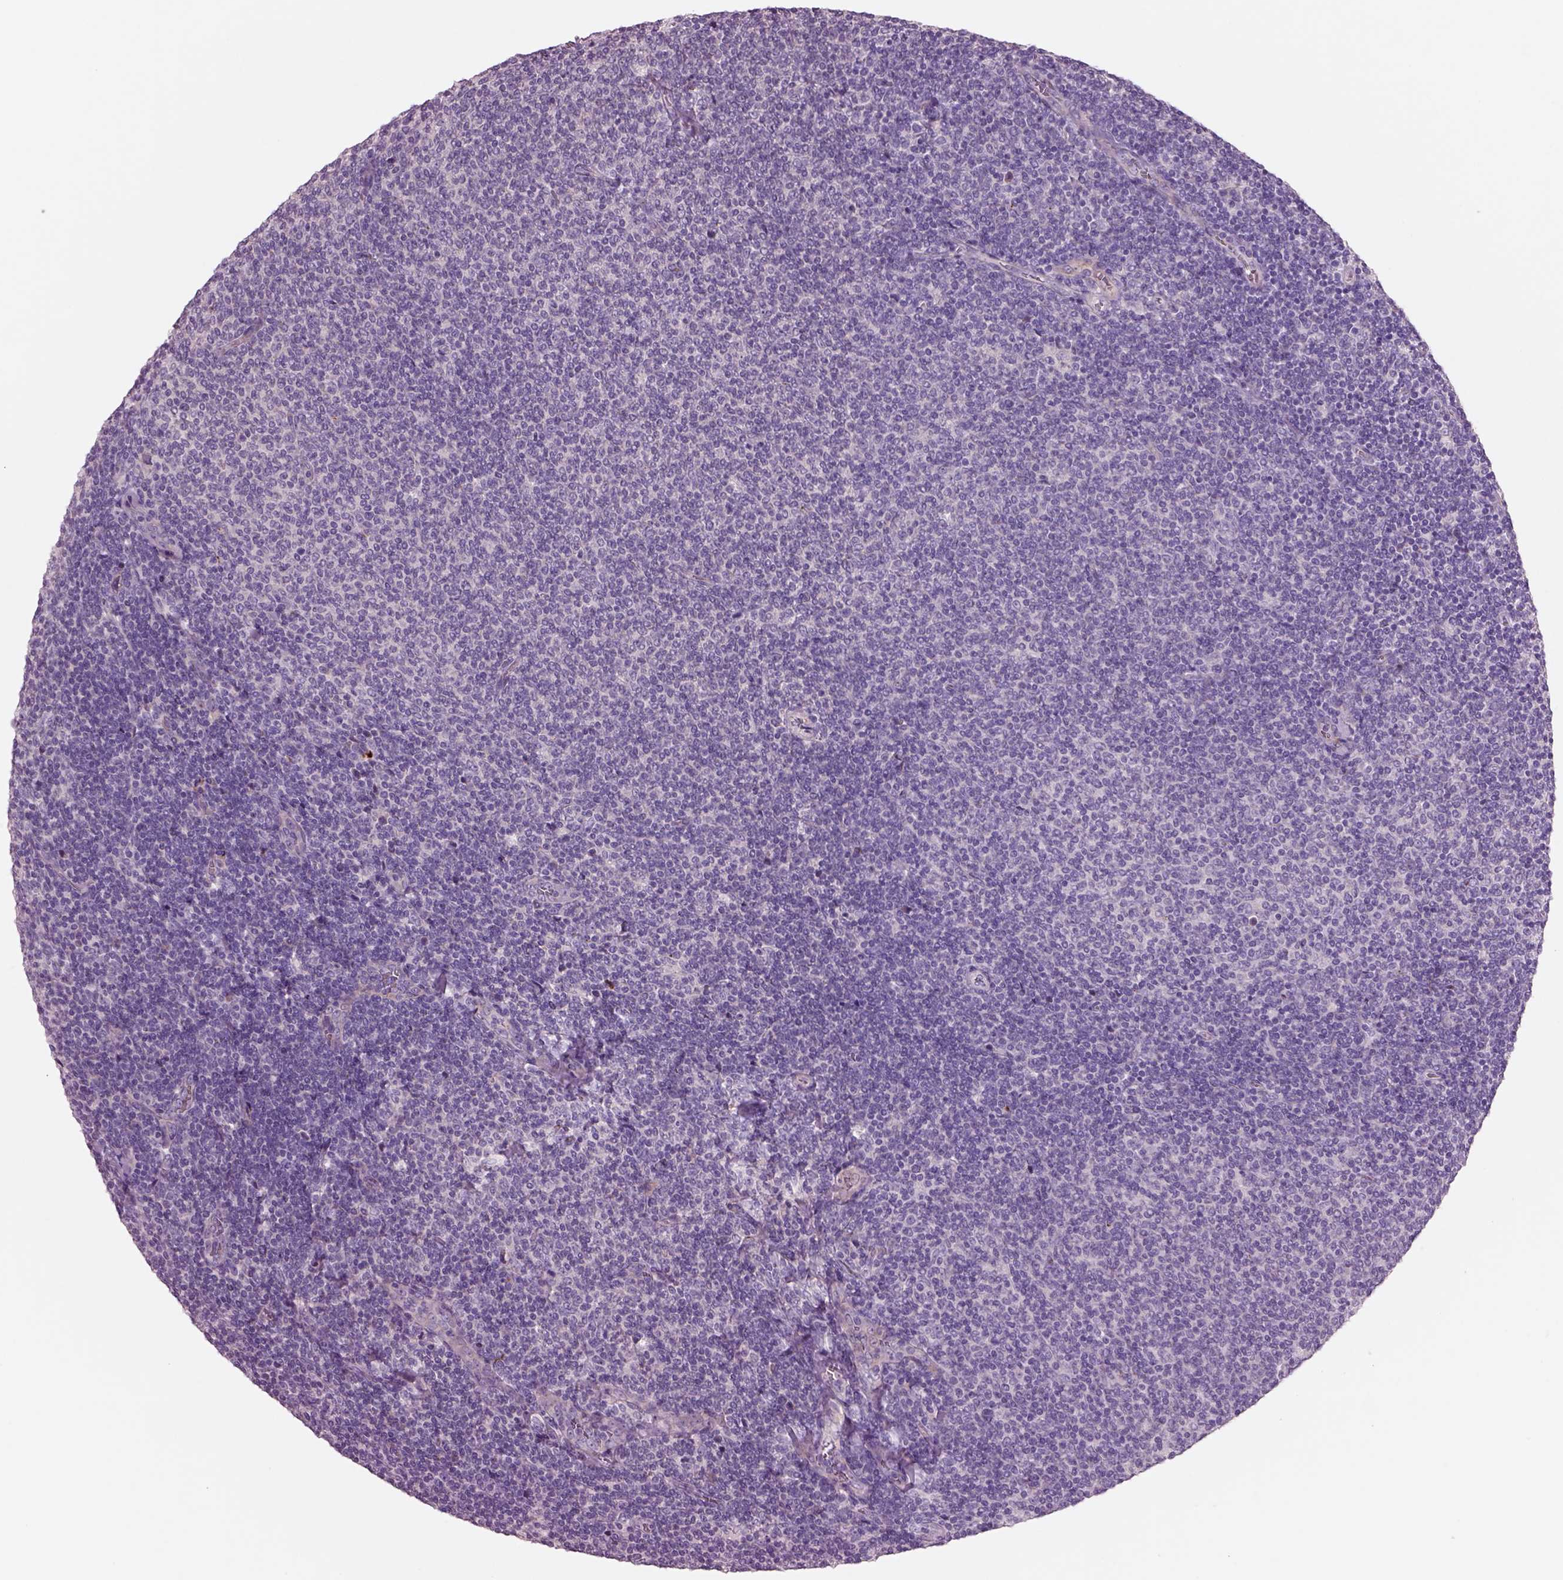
{"staining": {"intensity": "negative", "quantity": "none", "location": "none"}, "tissue": "lymphoma", "cell_type": "Tumor cells", "image_type": "cancer", "snomed": [{"axis": "morphology", "description": "Malignant lymphoma, non-Hodgkin's type, Low grade"}, {"axis": "topography", "description": "Lymph node"}], "caption": "Immunohistochemistry micrograph of neoplastic tissue: low-grade malignant lymphoma, non-Hodgkin's type stained with DAB (3,3'-diaminobenzidine) demonstrates no significant protein staining in tumor cells. (DAB IHC, high magnification).", "gene": "PLPP7", "patient": {"sex": "male", "age": 52}}